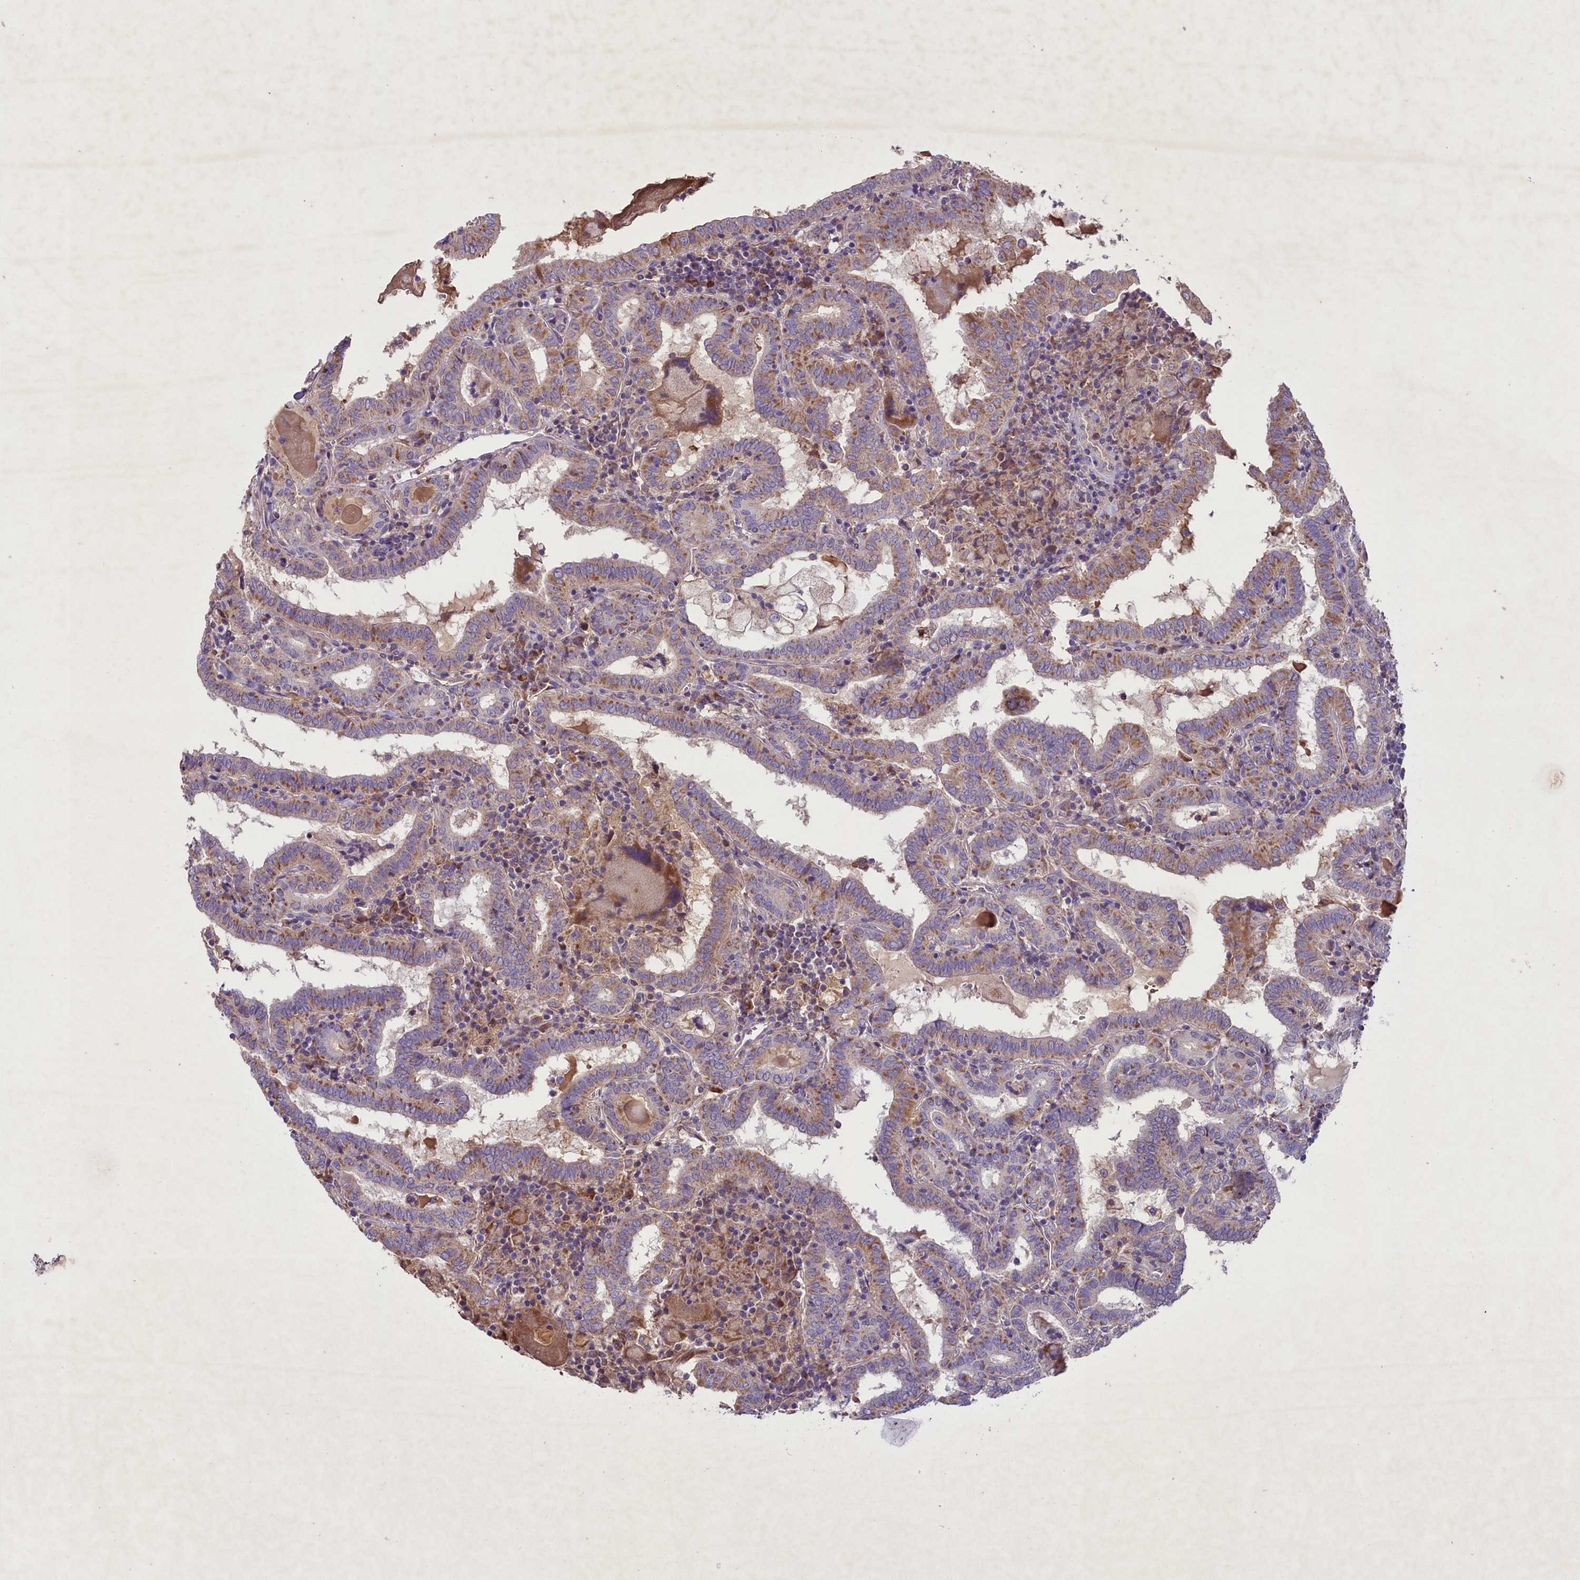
{"staining": {"intensity": "moderate", "quantity": "25%-75%", "location": "cytoplasmic/membranous"}, "tissue": "thyroid cancer", "cell_type": "Tumor cells", "image_type": "cancer", "snomed": [{"axis": "morphology", "description": "Papillary adenocarcinoma, NOS"}, {"axis": "topography", "description": "Thyroid gland"}], "caption": "IHC histopathology image of papillary adenocarcinoma (thyroid) stained for a protein (brown), which reveals medium levels of moderate cytoplasmic/membranous positivity in about 25%-75% of tumor cells.", "gene": "PMPCB", "patient": {"sex": "female", "age": 72}}